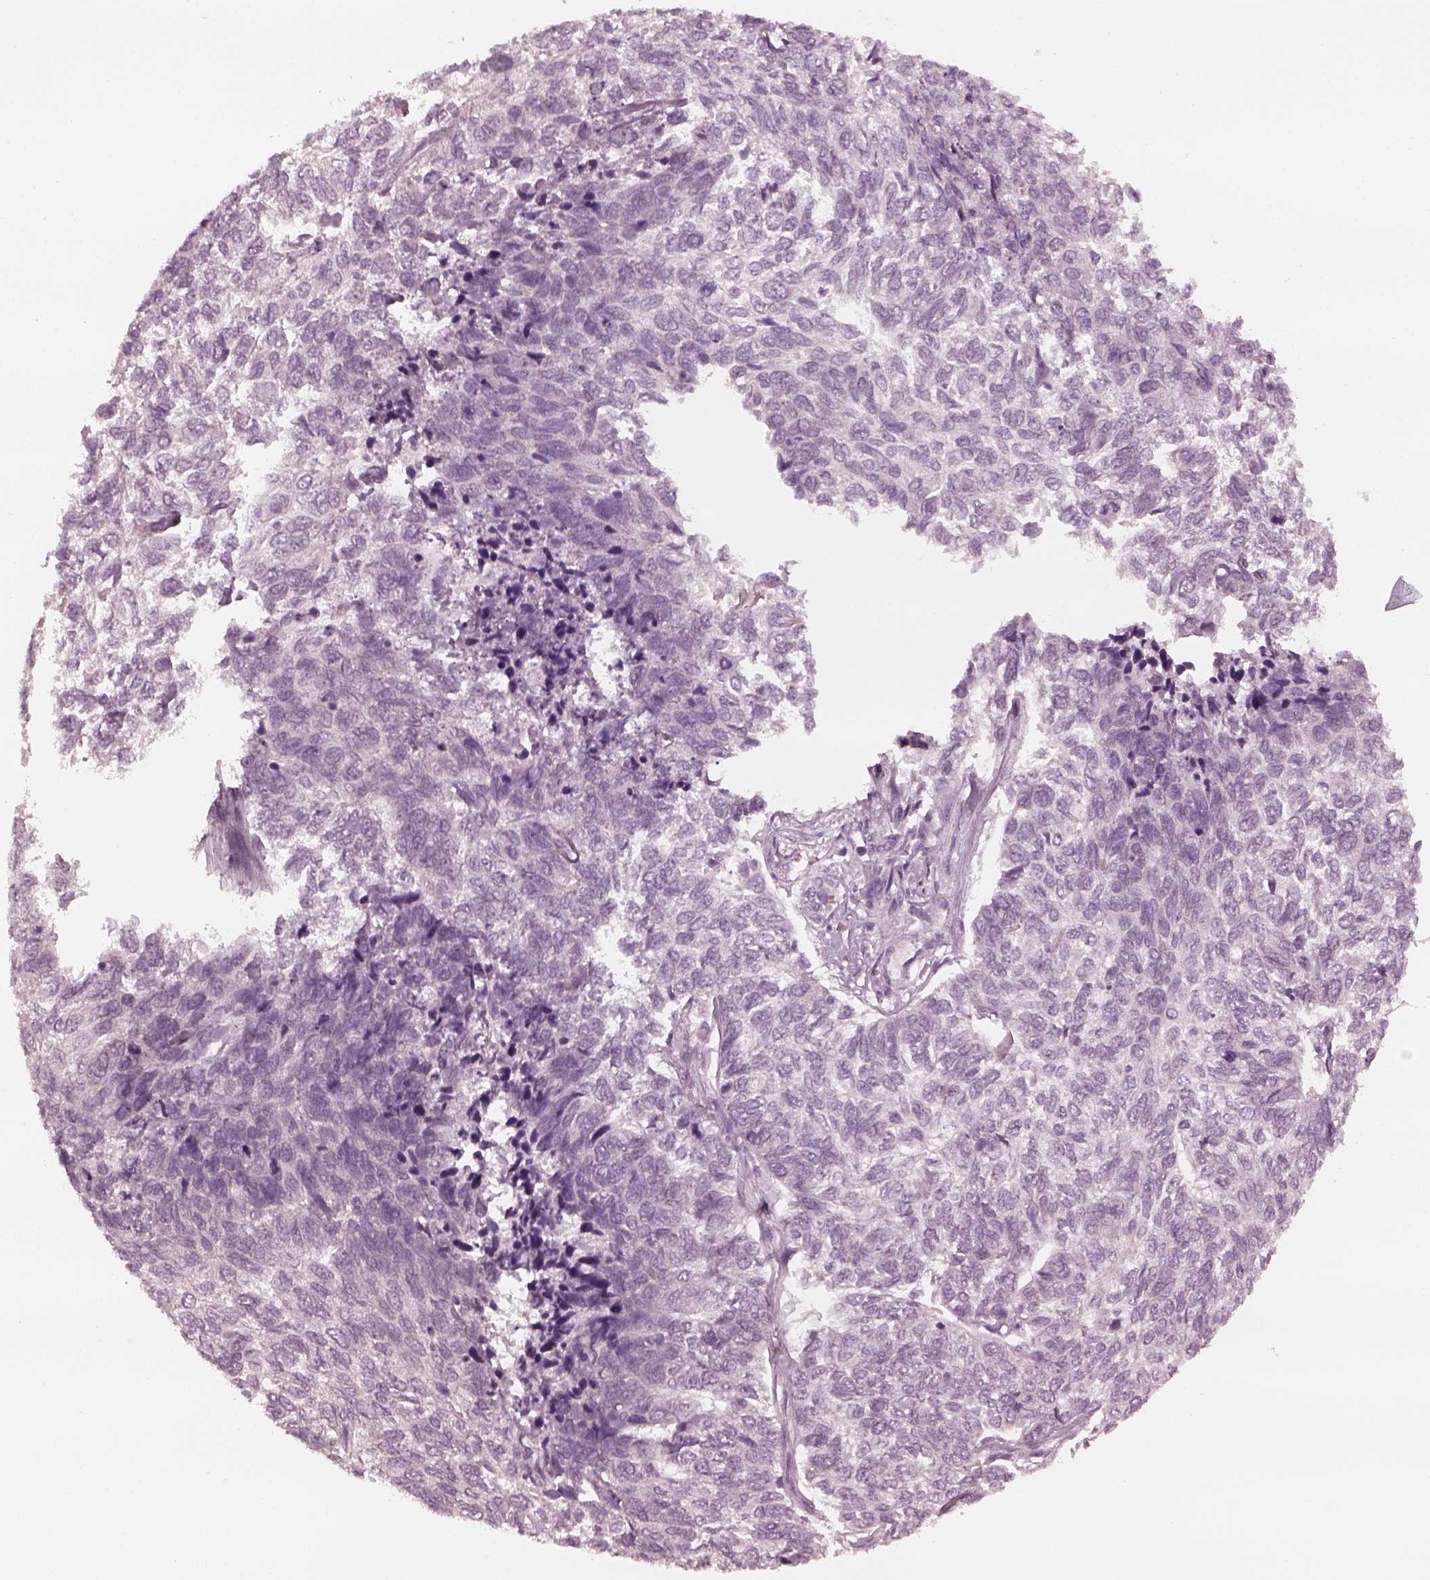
{"staining": {"intensity": "negative", "quantity": "none", "location": "none"}, "tissue": "skin cancer", "cell_type": "Tumor cells", "image_type": "cancer", "snomed": [{"axis": "morphology", "description": "Basal cell carcinoma"}, {"axis": "topography", "description": "Skin"}], "caption": "Basal cell carcinoma (skin) was stained to show a protein in brown. There is no significant positivity in tumor cells. (Brightfield microscopy of DAB immunohistochemistry (IHC) at high magnification).", "gene": "CCDC170", "patient": {"sex": "female", "age": 65}}